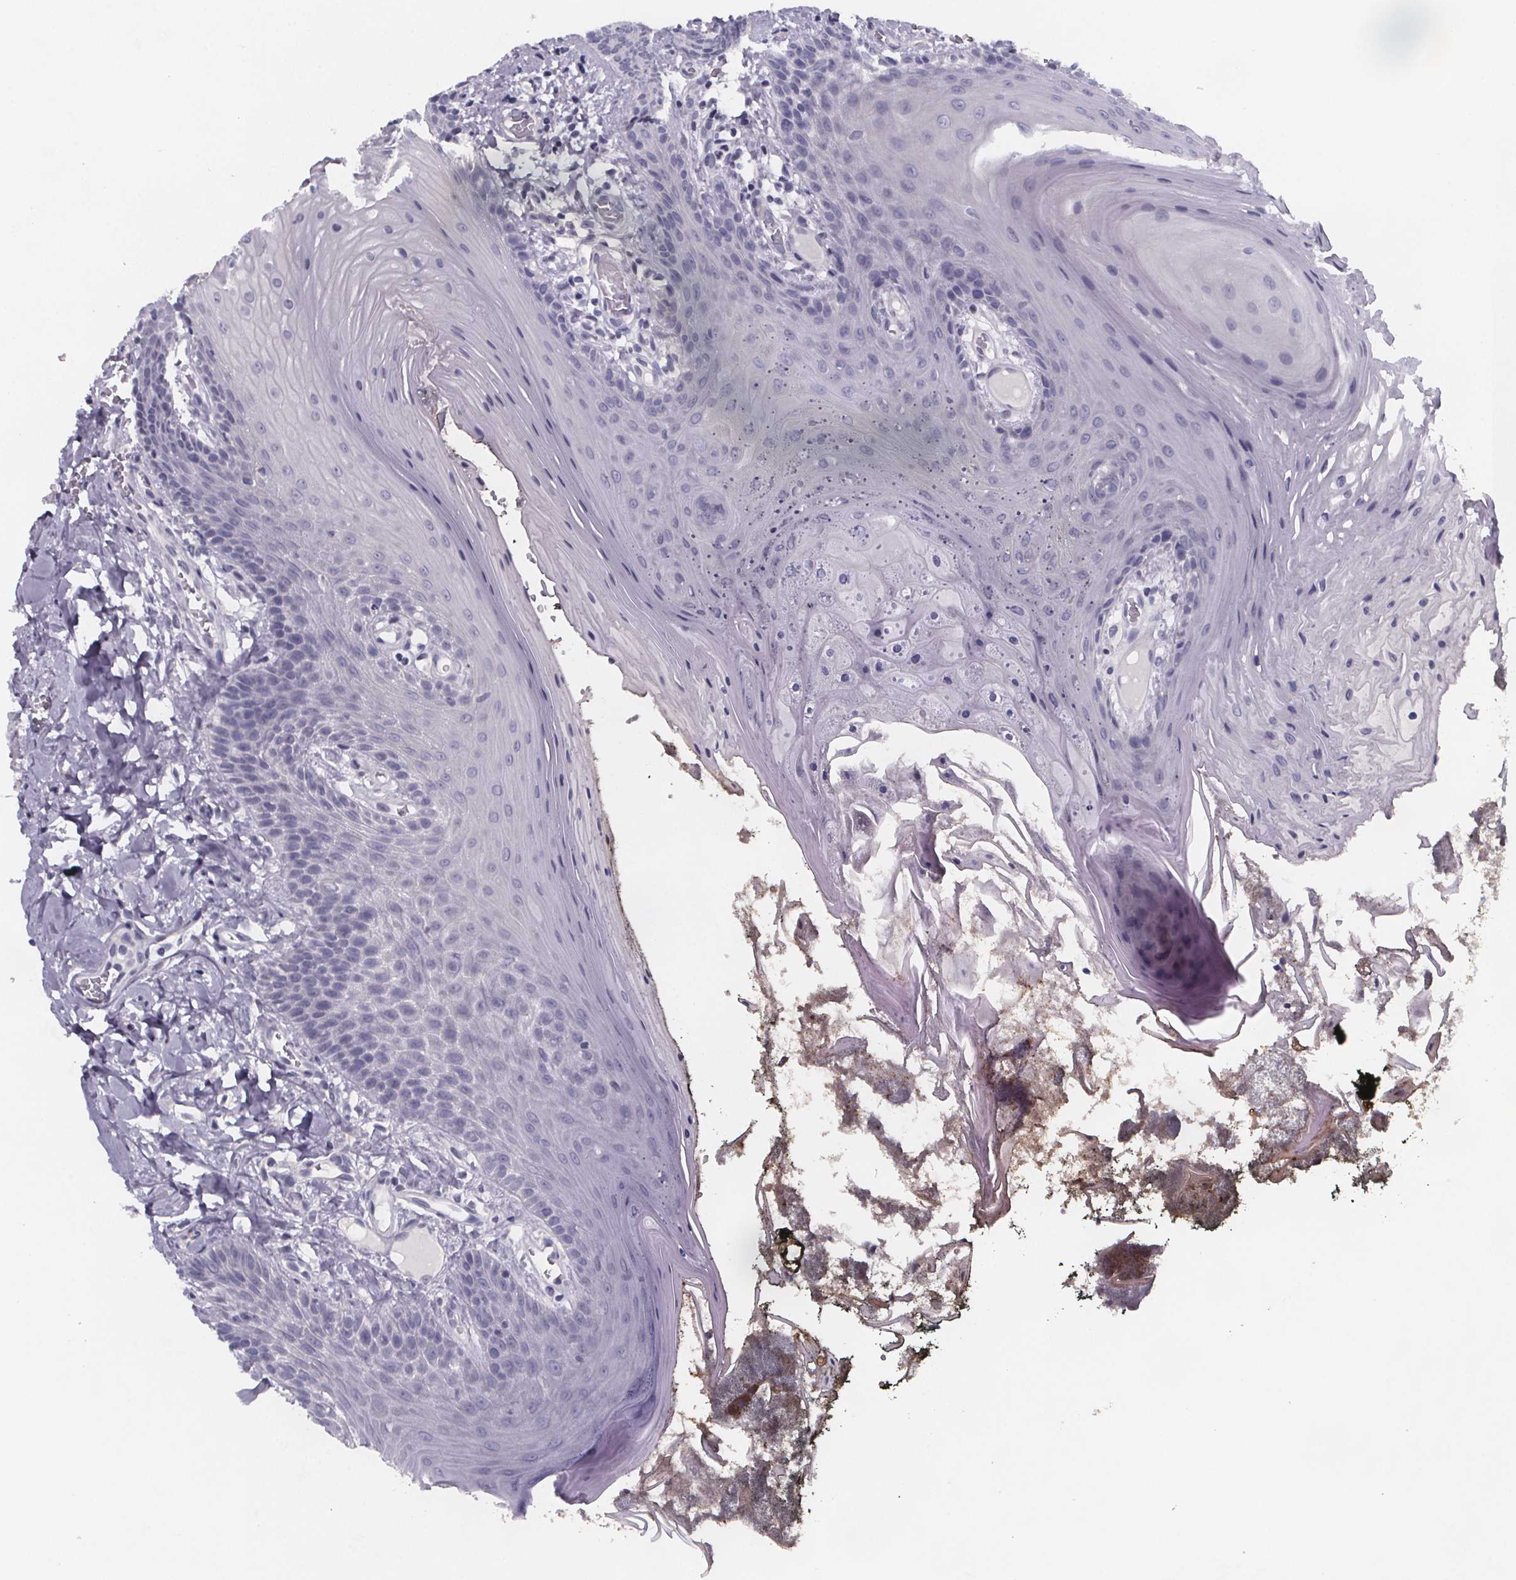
{"staining": {"intensity": "negative", "quantity": "none", "location": "none"}, "tissue": "oral mucosa", "cell_type": "Squamous epithelial cells", "image_type": "normal", "snomed": [{"axis": "morphology", "description": "Normal tissue, NOS"}, {"axis": "topography", "description": "Oral tissue"}], "caption": "A high-resolution image shows immunohistochemistry (IHC) staining of benign oral mucosa, which reveals no significant positivity in squamous epithelial cells. Nuclei are stained in blue.", "gene": "PAH", "patient": {"sex": "male", "age": 9}}